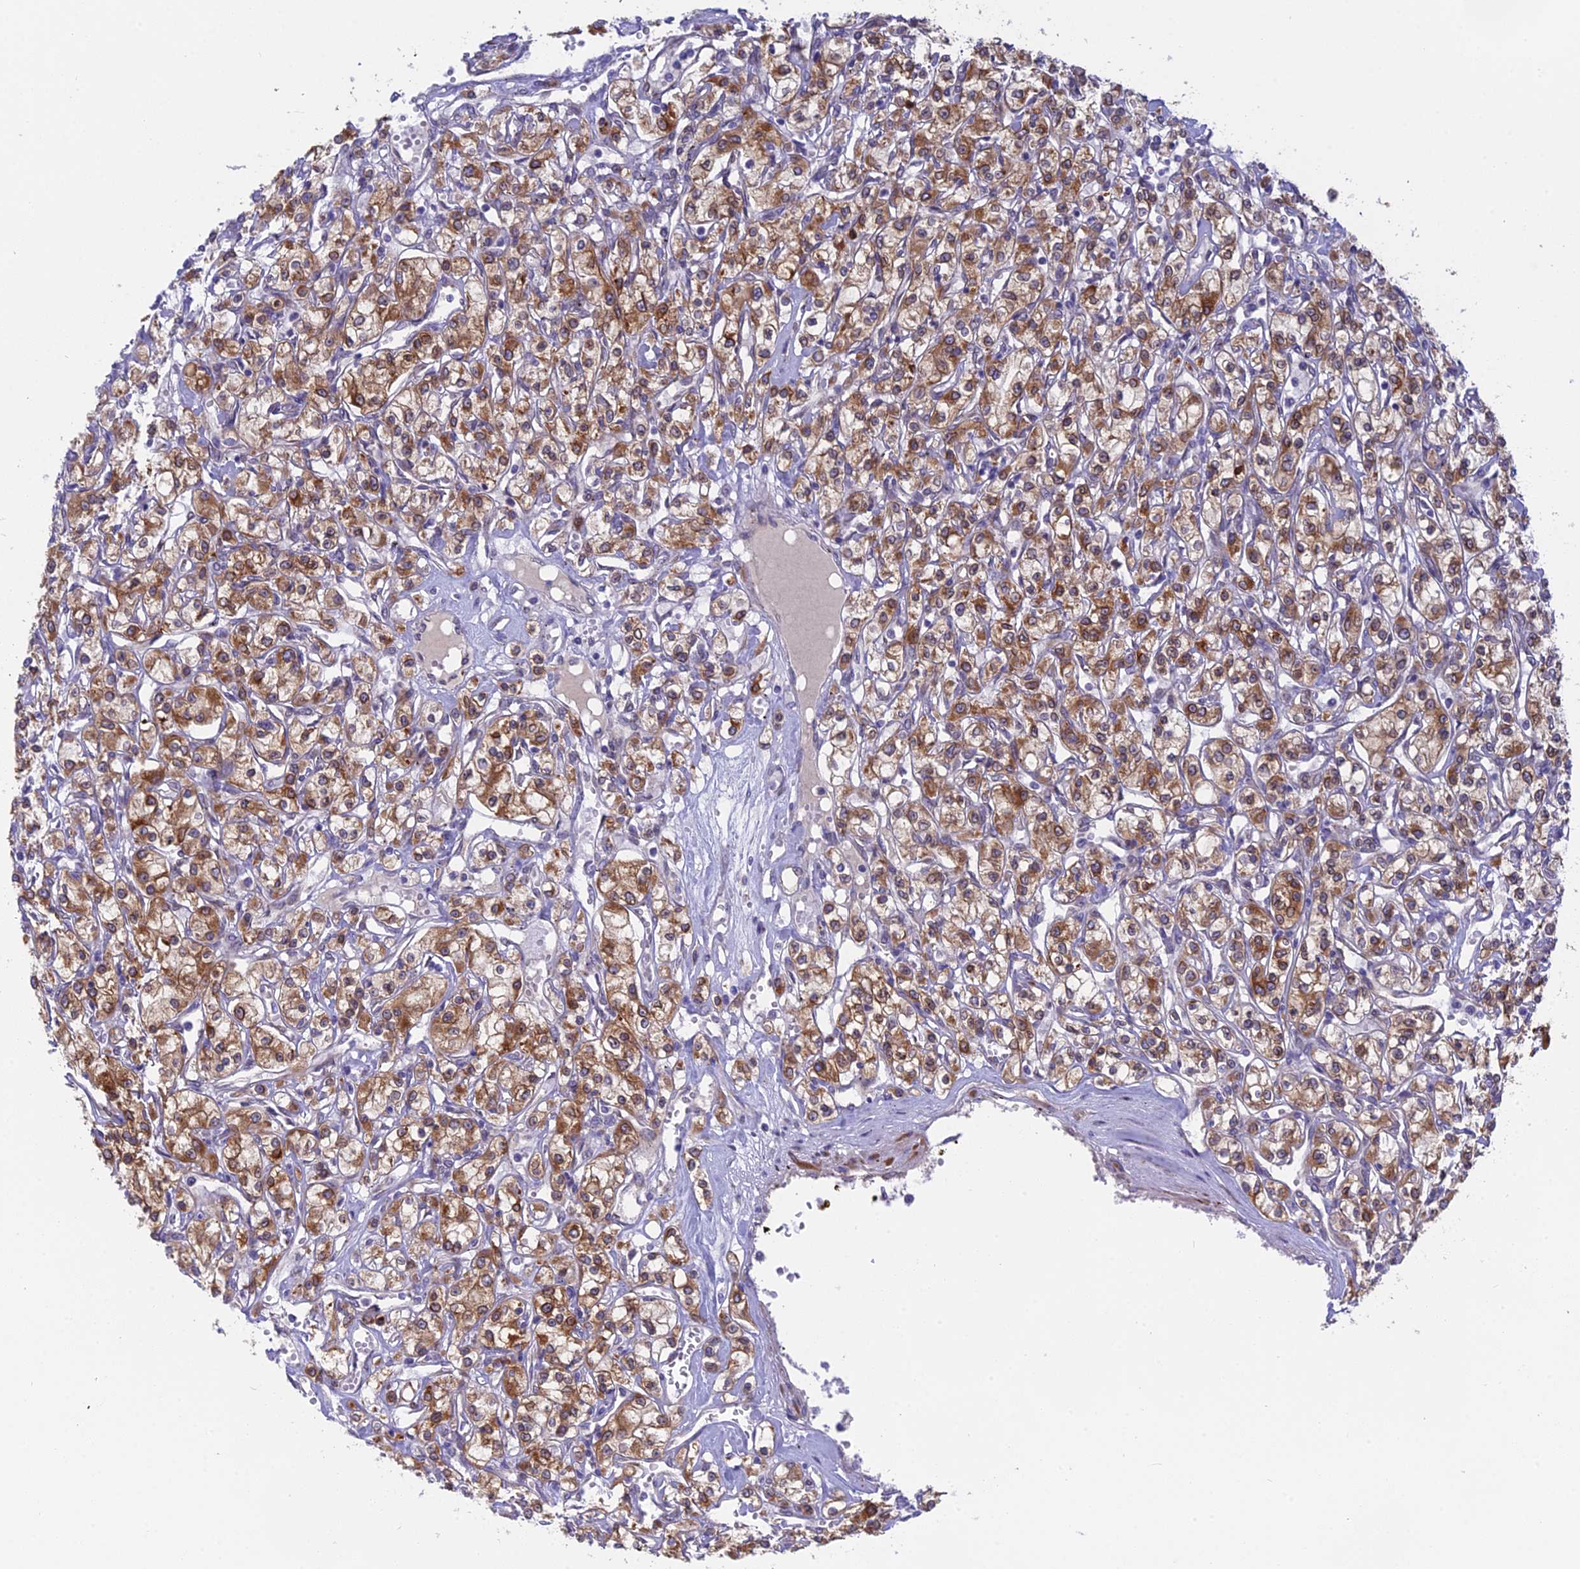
{"staining": {"intensity": "moderate", "quantity": "25%-75%", "location": "cytoplasmic/membranous"}, "tissue": "renal cancer", "cell_type": "Tumor cells", "image_type": "cancer", "snomed": [{"axis": "morphology", "description": "Adenocarcinoma, NOS"}, {"axis": "topography", "description": "Kidney"}], "caption": "Renal cancer (adenocarcinoma) stained with a protein marker reveals moderate staining in tumor cells.", "gene": "TLCD1", "patient": {"sex": "female", "age": 59}}